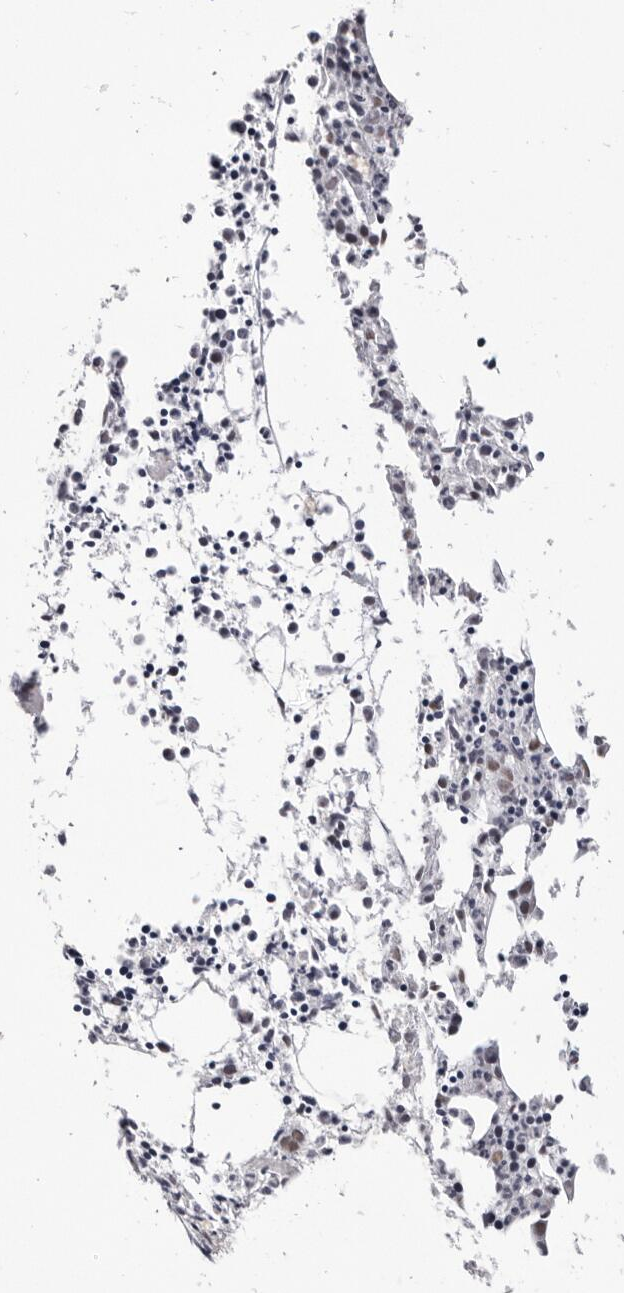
{"staining": {"intensity": "negative", "quantity": "none", "location": "none"}, "tissue": "bone marrow", "cell_type": "Hematopoietic cells", "image_type": "normal", "snomed": [{"axis": "morphology", "description": "Normal tissue, NOS"}, {"axis": "morphology", "description": "Inflammation, NOS"}, {"axis": "topography", "description": "Bone marrow"}], "caption": "An image of bone marrow stained for a protein demonstrates no brown staining in hematopoietic cells.", "gene": "ZNF326", "patient": {"sex": "female", "age": 62}}